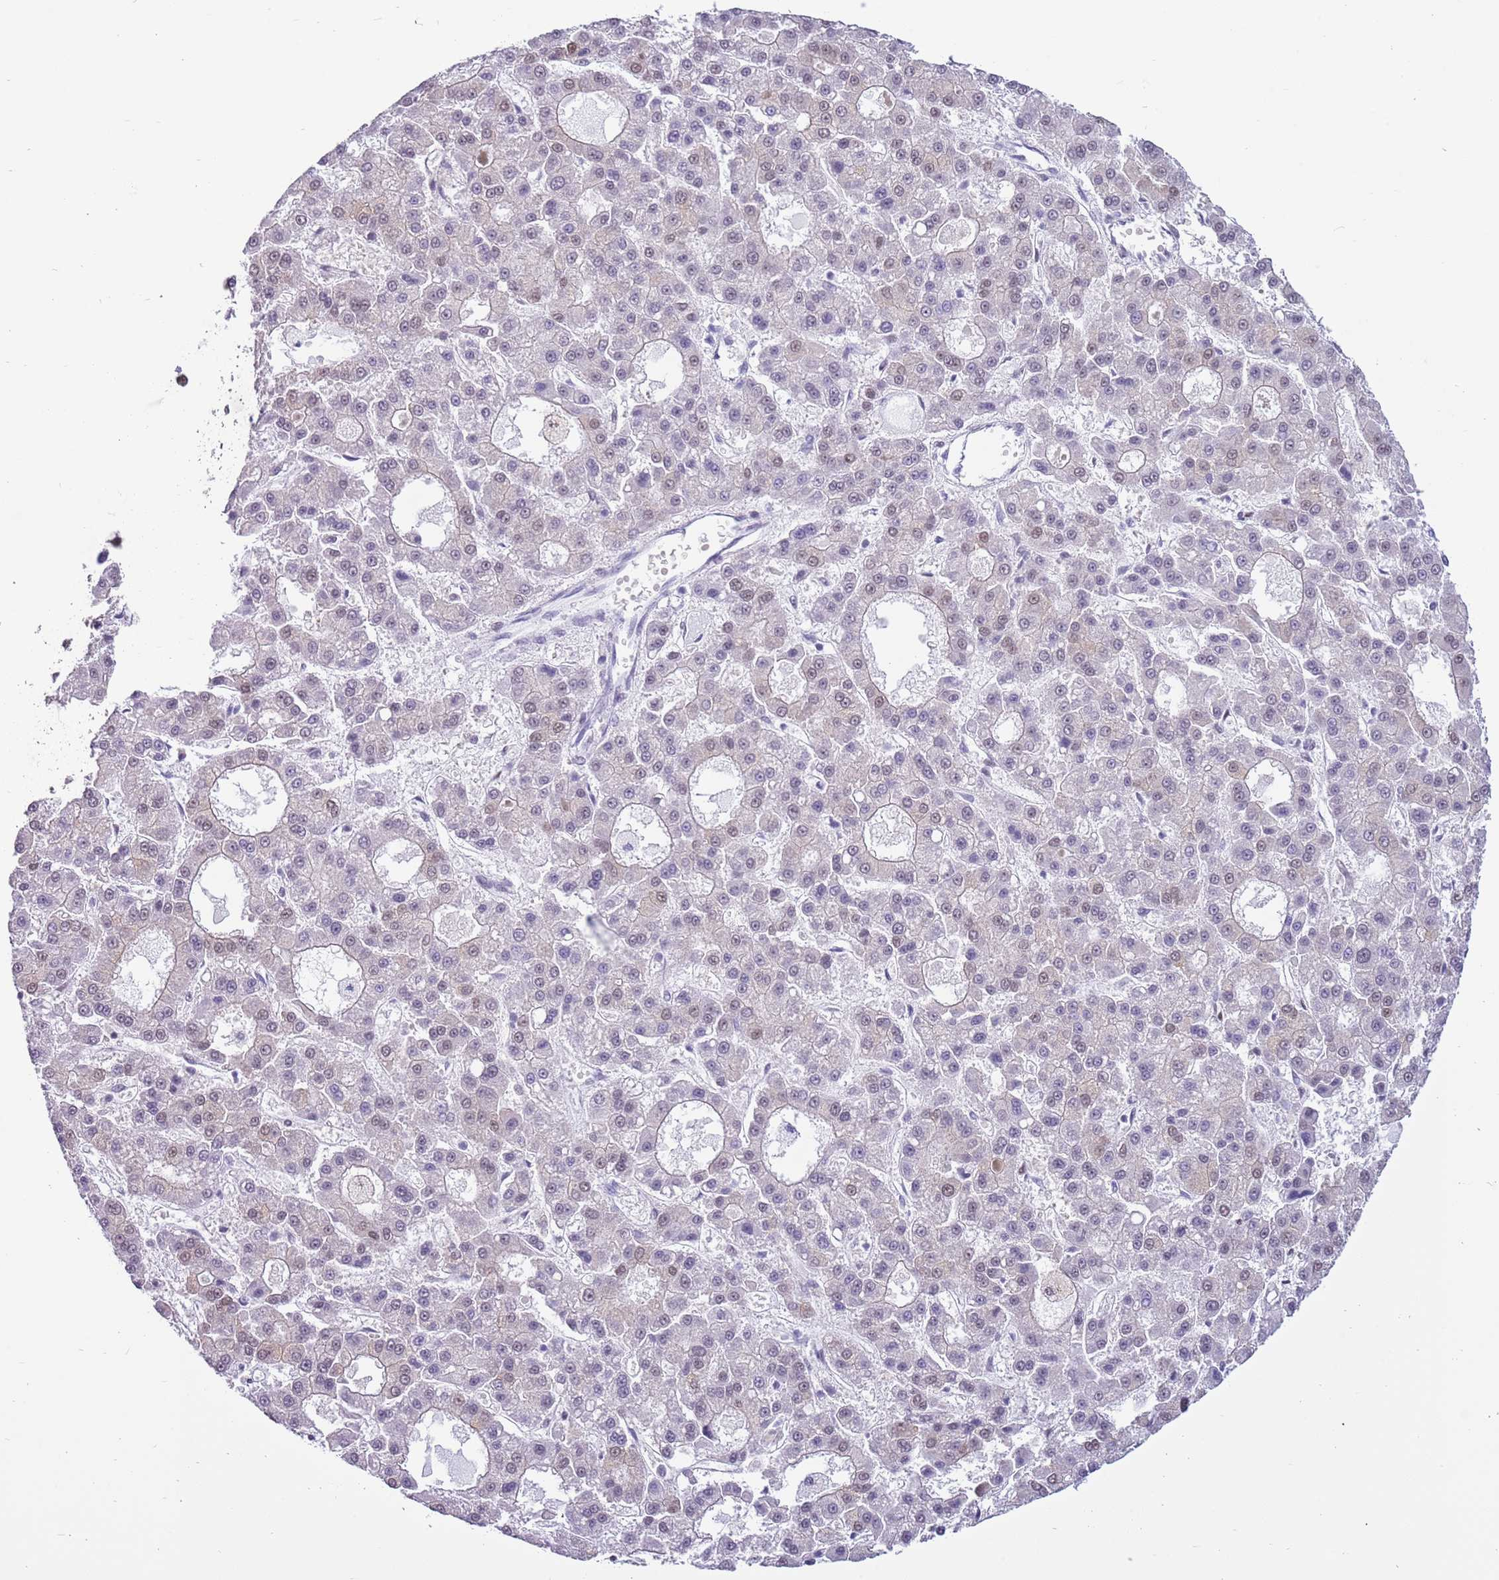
{"staining": {"intensity": "weak", "quantity": "<25%", "location": "nuclear"}, "tissue": "liver cancer", "cell_type": "Tumor cells", "image_type": "cancer", "snomed": [{"axis": "morphology", "description": "Carcinoma, Hepatocellular, NOS"}, {"axis": "topography", "description": "Liver"}], "caption": "Tumor cells show no significant staining in liver cancer.", "gene": "DDI2", "patient": {"sex": "male", "age": 70}}